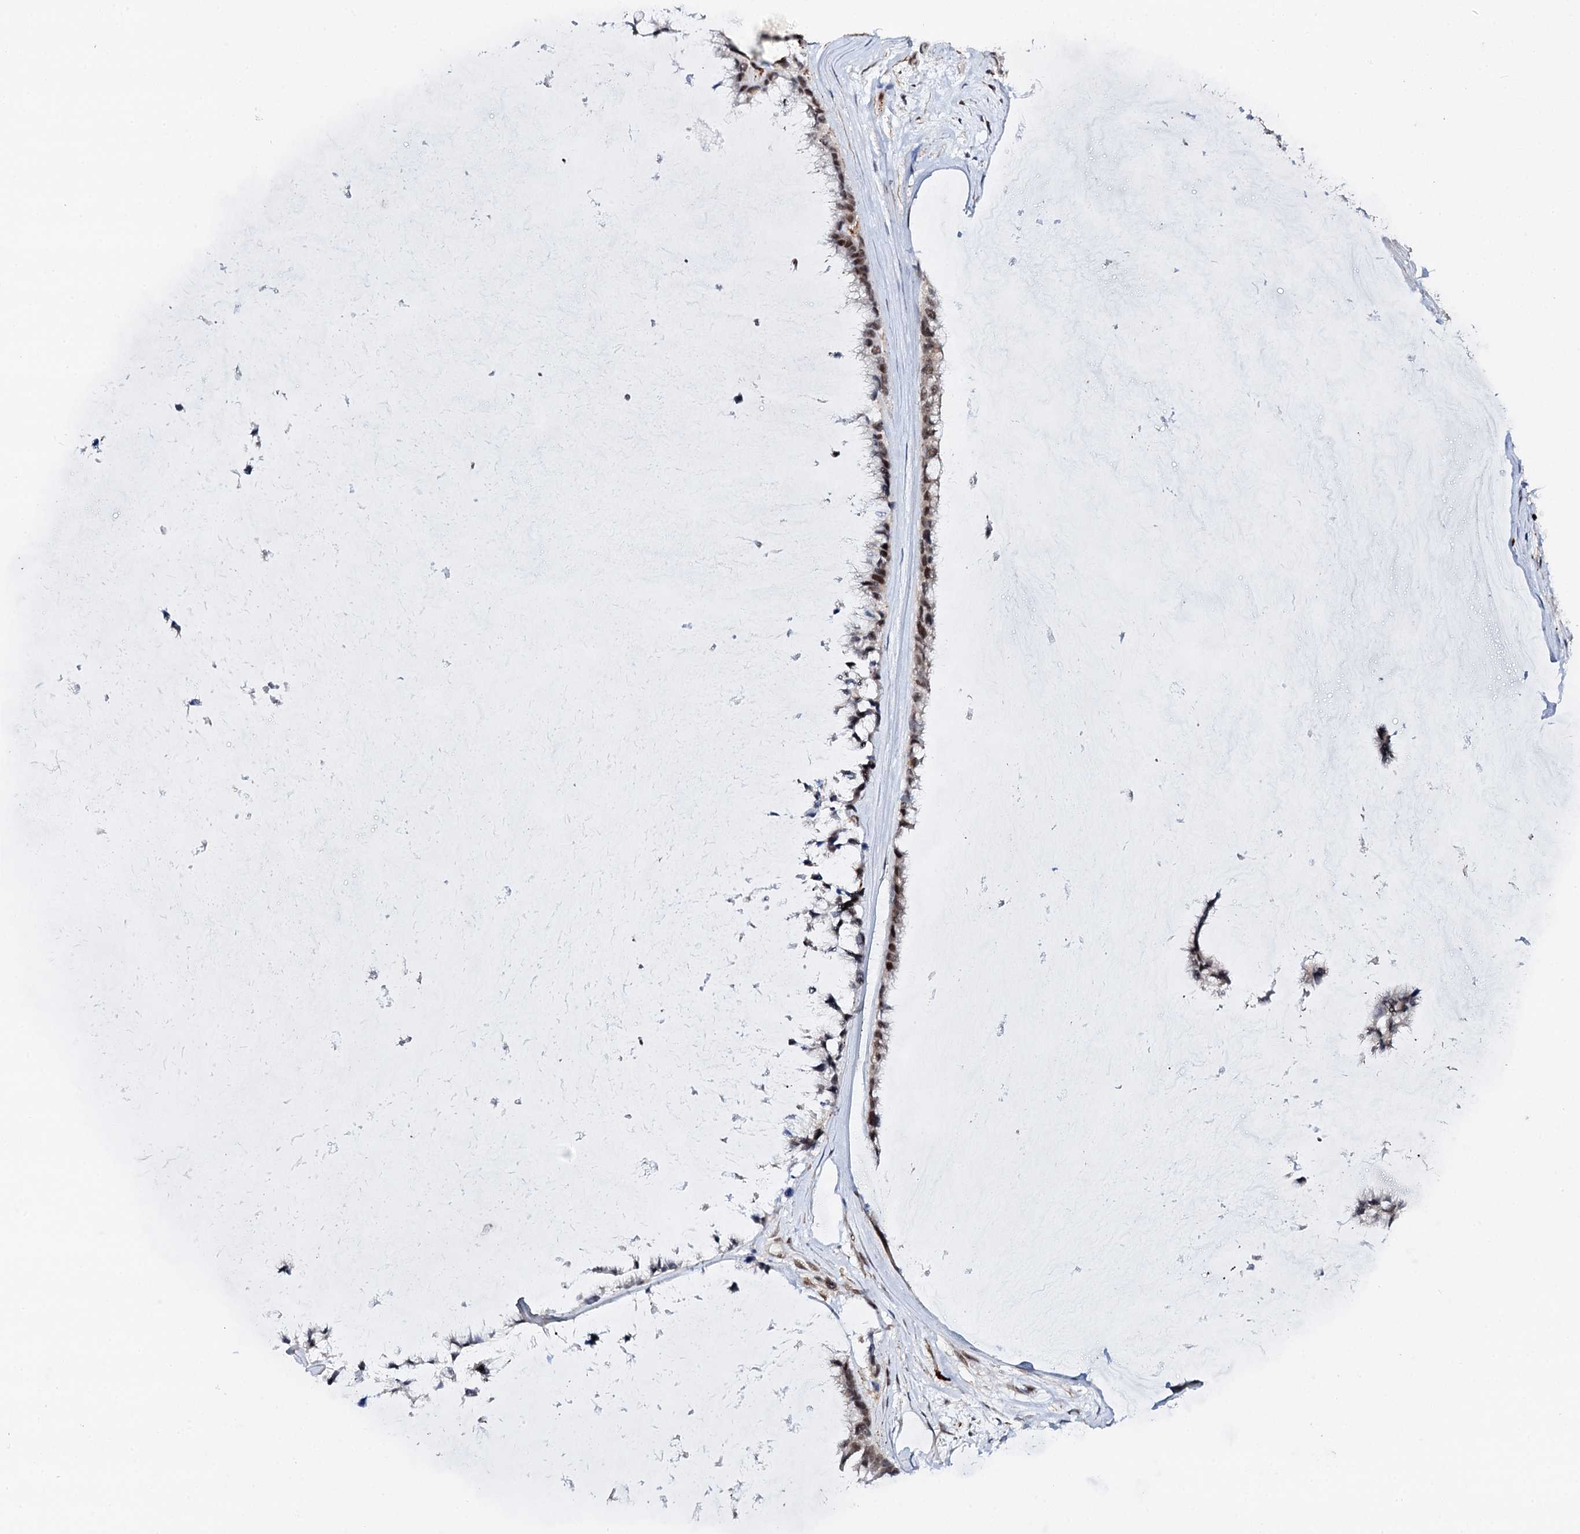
{"staining": {"intensity": "moderate", "quantity": ">75%", "location": "nuclear"}, "tissue": "ovarian cancer", "cell_type": "Tumor cells", "image_type": "cancer", "snomed": [{"axis": "morphology", "description": "Cystadenocarcinoma, mucinous, NOS"}, {"axis": "topography", "description": "Ovary"}], "caption": "The micrograph reveals a brown stain indicating the presence of a protein in the nuclear of tumor cells in ovarian cancer.", "gene": "BUD13", "patient": {"sex": "female", "age": 39}}